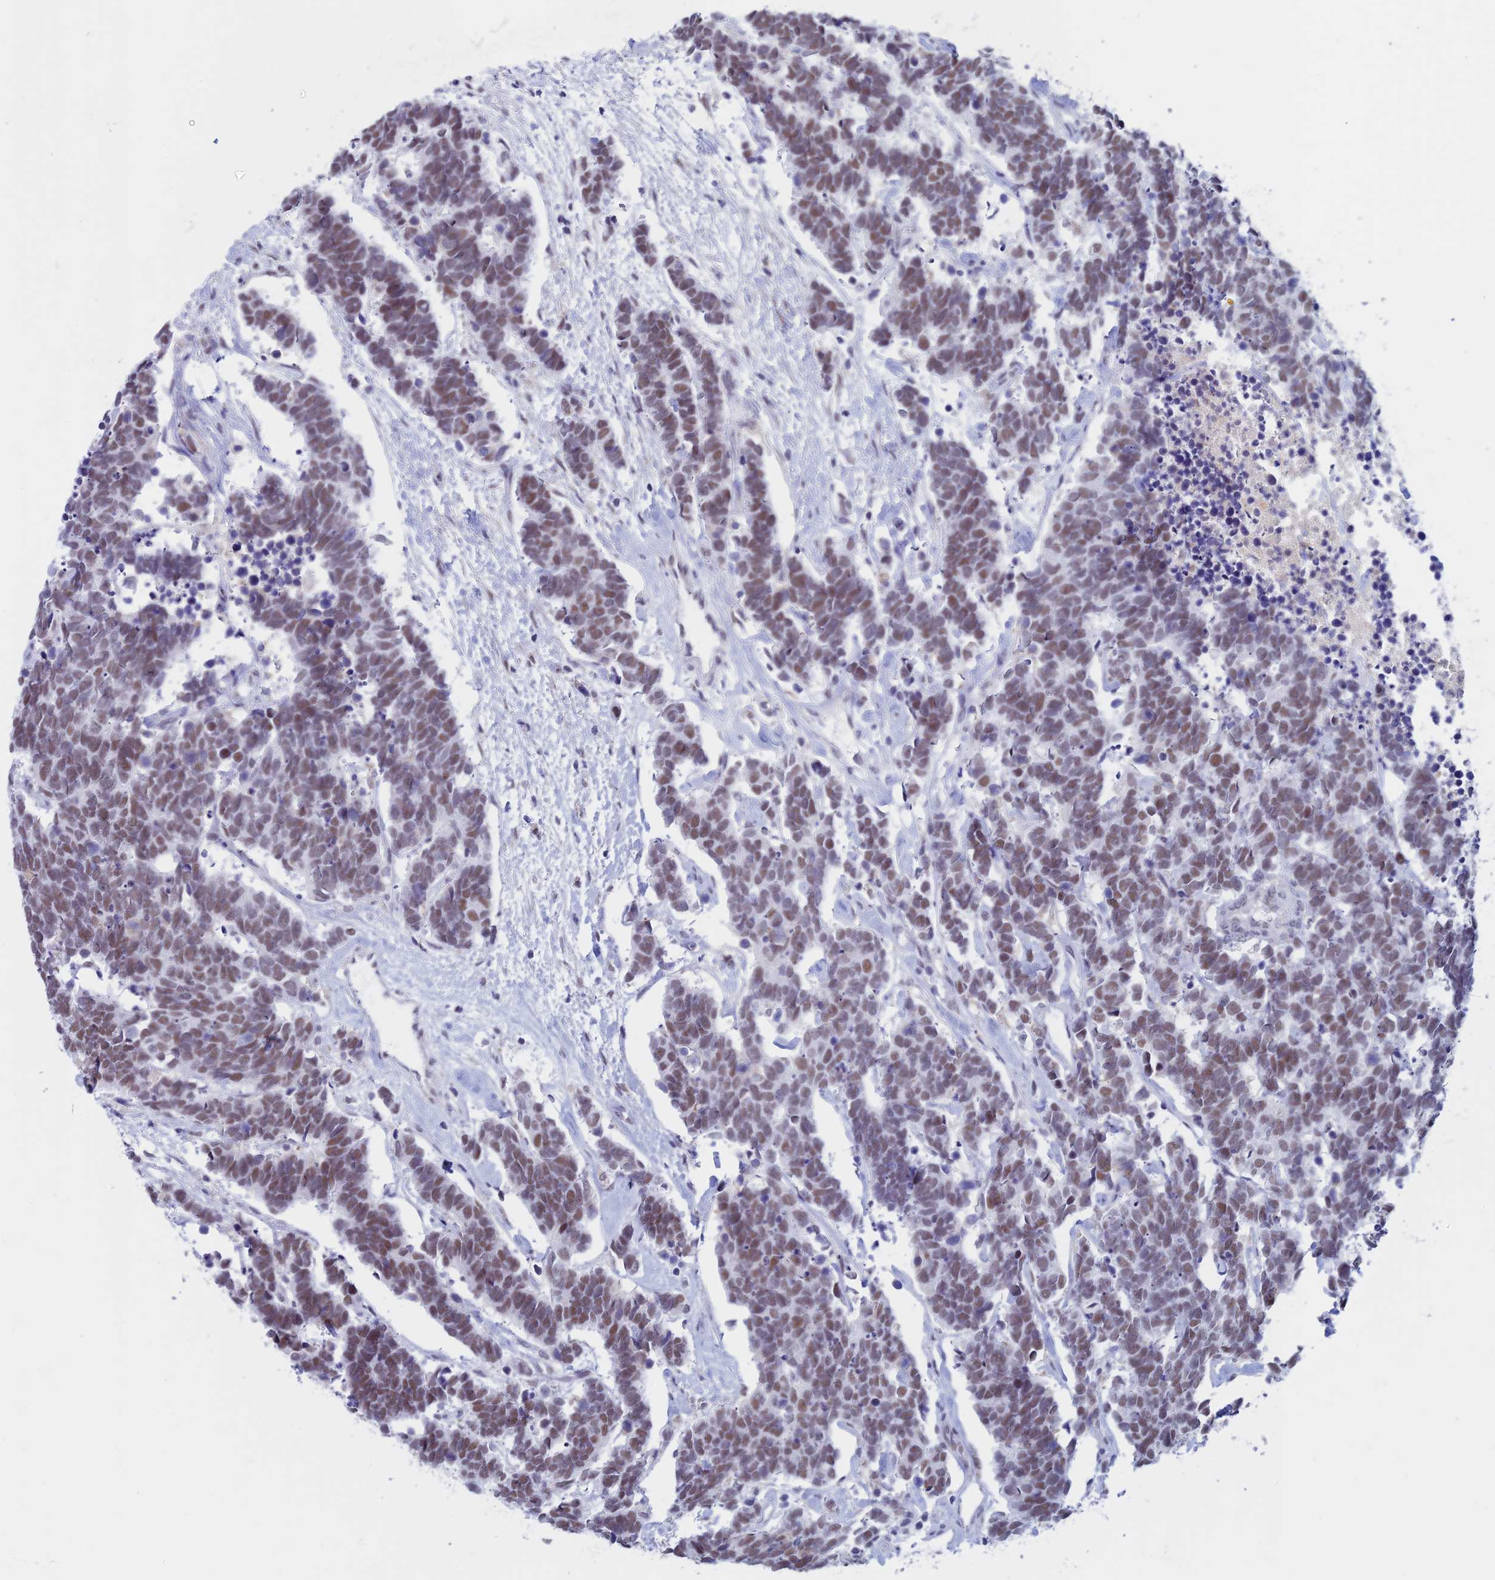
{"staining": {"intensity": "moderate", "quantity": "25%-75%", "location": "nuclear"}, "tissue": "carcinoid", "cell_type": "Tumor cells", "image_type": "cancer", "snomed": [{"axis": "morphology", "description": "Carcinoma, NOS"}, {"axis": "morphology", "description": "Carcinoid, malignant, NOS"}, {"axis": "topography", "description": "Urinary bladder"}], "caption": "IHC histopathology image of human malignant carcinoid stained for a protein (brown), which reveals medium levels of moderate nuclear expression in about 25%-75% of tumor cells.", "gene": "ASH2L", "patient": {"sex": "male", "age": 57}}